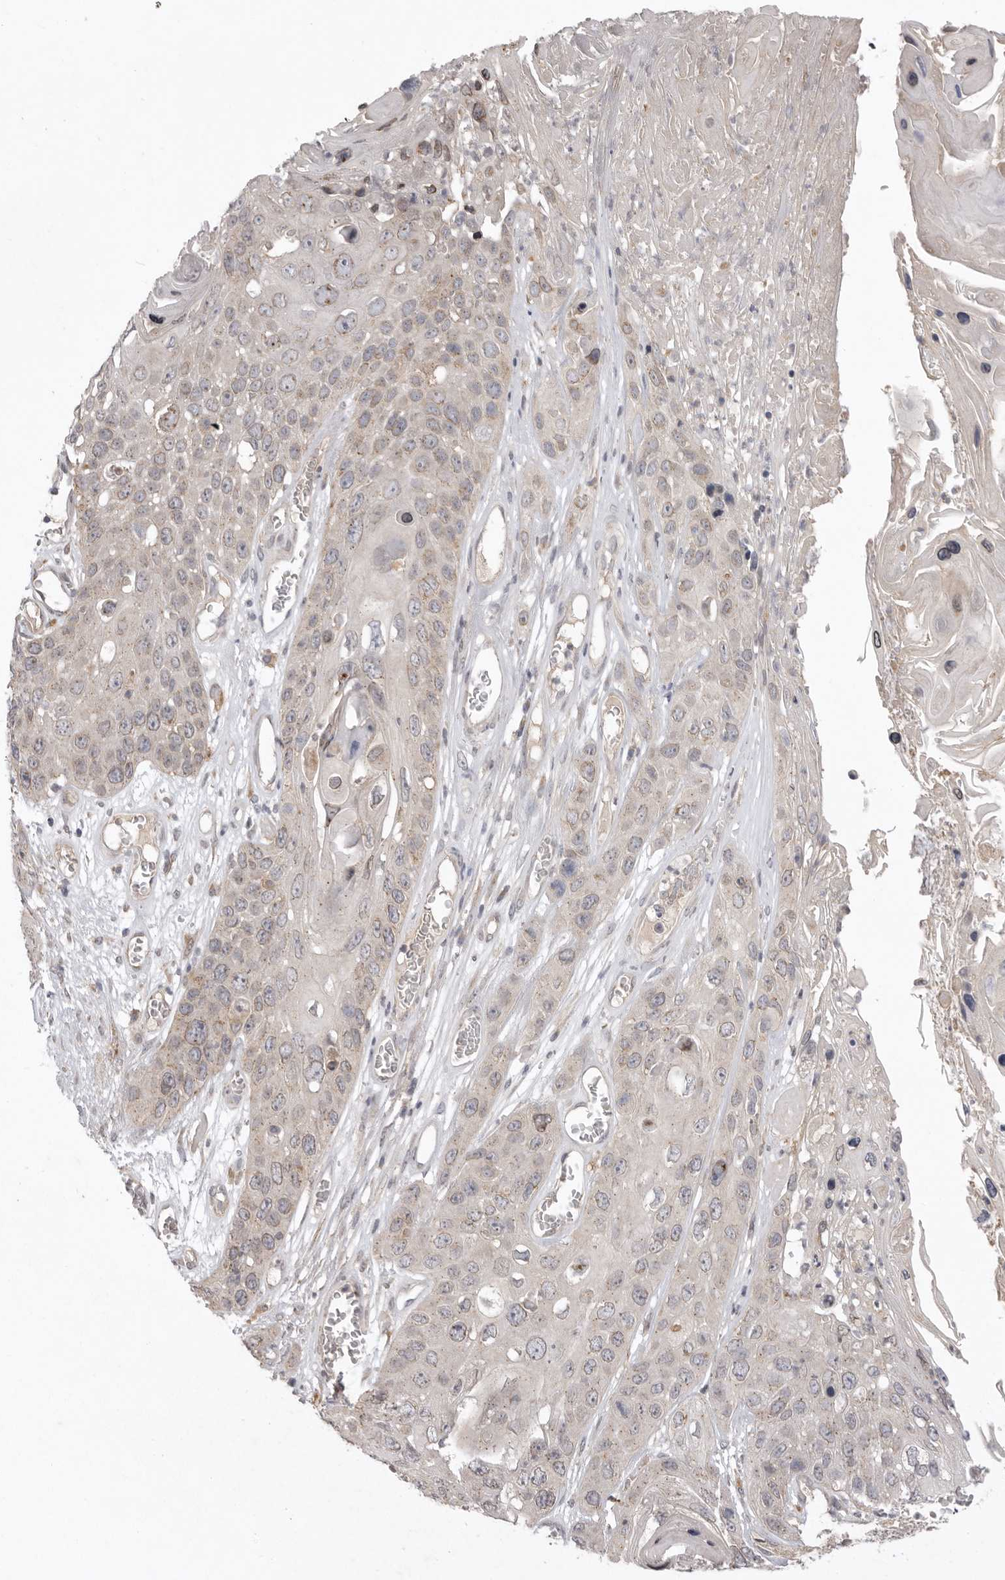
{"staining": {"intensity": "negative", "quantity": "none", "location": "none"}, "tissue": "skin cancer", "cell_type": "Tumor cells", "image_type": "cancer", "snomed": [{"axis": "morphology", "description": "Squamous cell carcinoma, NOS"}, {"axis": "topography", "description": "Skin"}], "caption": "The immunohistochemistry (IHC) histopathology image has no significant positivity in tumor cells of skin cancer (squamous cell carcinoma) tissue.", "gene": "TLR3", "patient": {"sex": "male", "age": 55}}